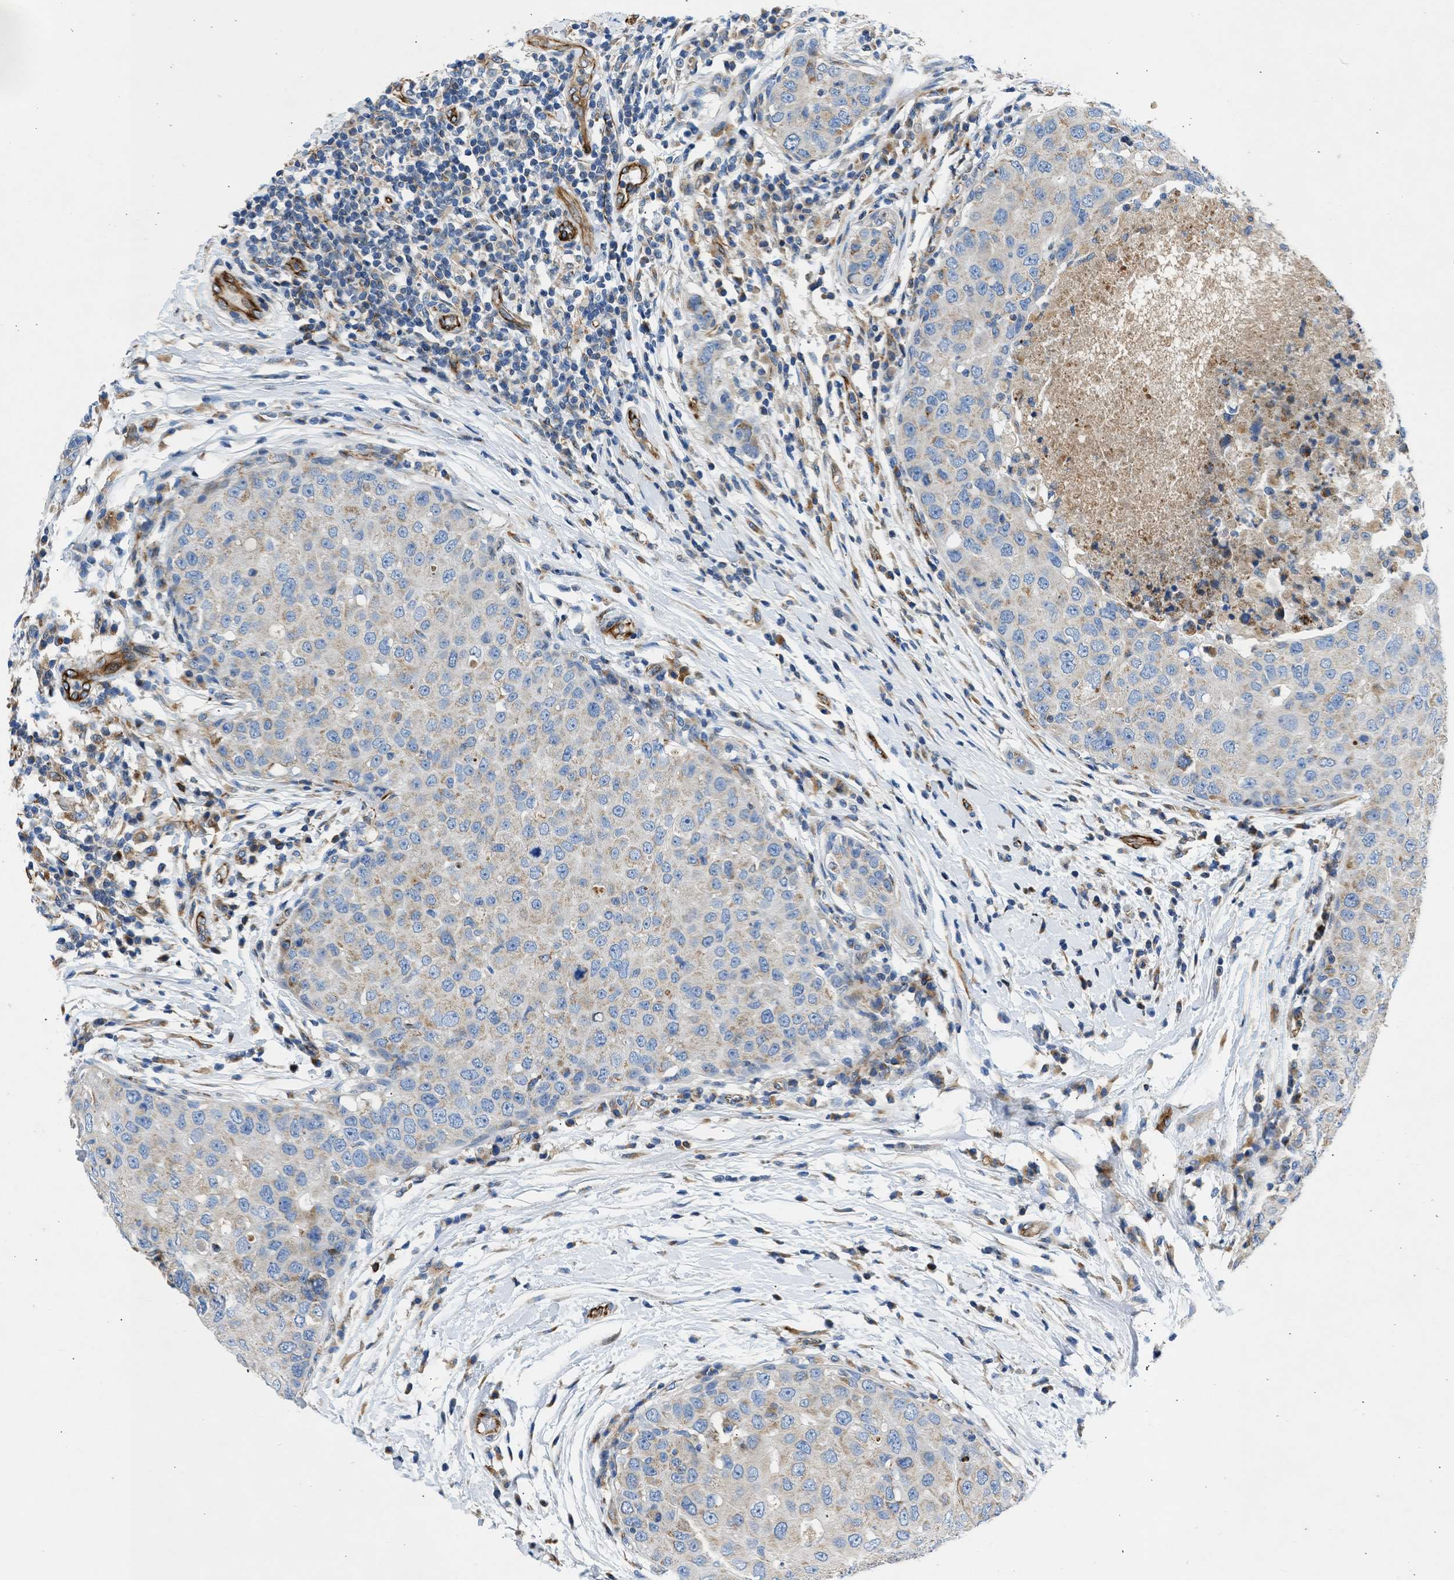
{"staining": {"intensity": "weak", "quantity": "25%-75%", "location": "cytoplasmic/membranous"}, "tissue": "breast cancer", "cell_type": "Tumor cells", "image_type": "cancer", "snomed": [{"axis": "morphology", "description": "Duct carcinoma"}, {"axis": "topography", "description": "Breast"}], "caption": "Tumor cells show low levels of weak cytoplasmic/membranous positivity in approximately 25%-75% of cells in breast infiltrating ductal carcinoma.", "gene": "ULK4", "patient": {"sex": "female", "age": 27}}